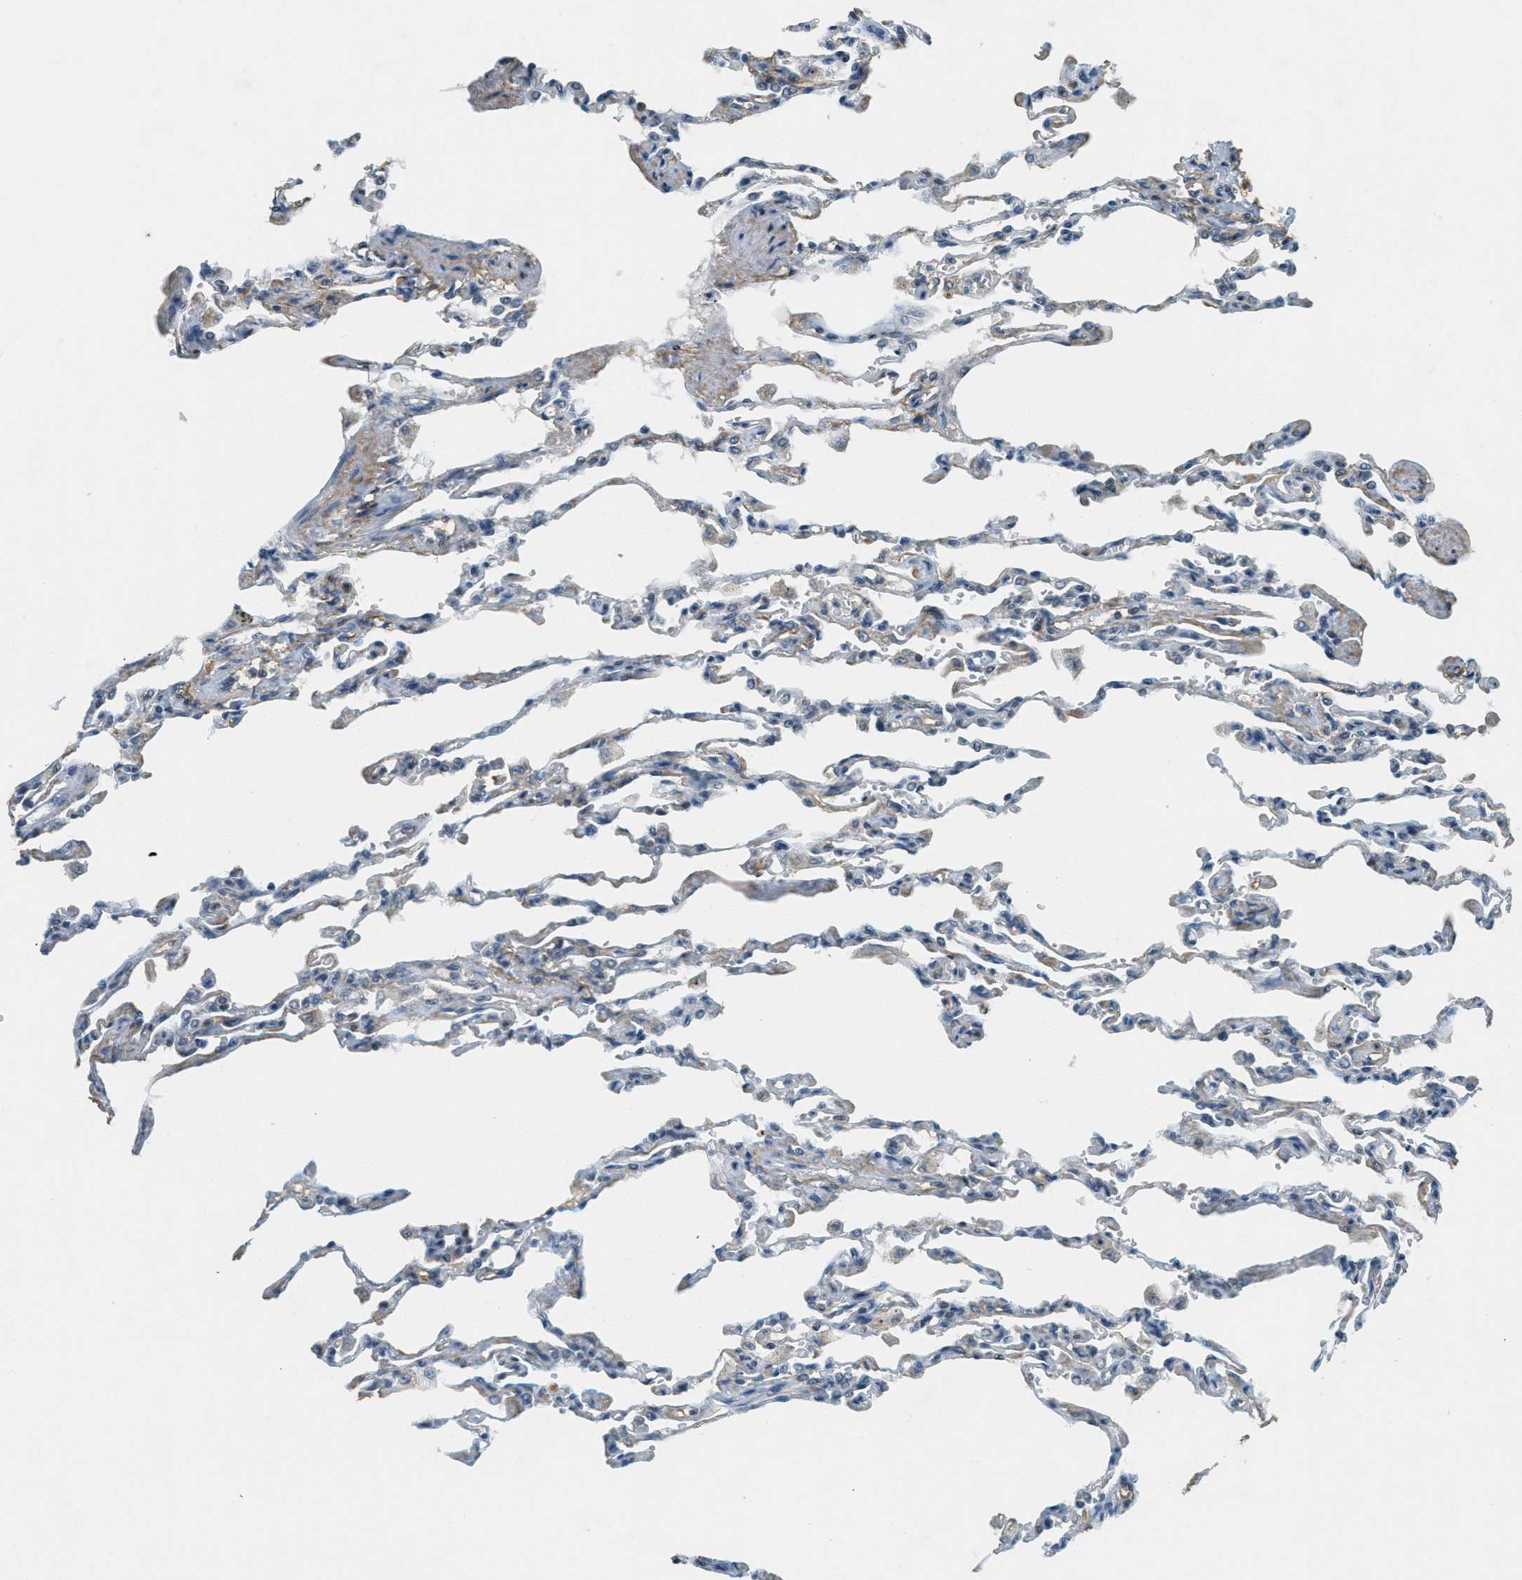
{"staining": {"intensity": "weak", "quantity": "<25%", "location": "cytoplasmic/membranous"}, "tissue": "lung", "cell_type": "Alveolar cells", "image_type": "normal", "snomed": [{"axis": "morphology", "description": "Normal tissue, NOS"}, {"axis": "topography", "description": "Lung"}], "caption": "IHC micrograph of normal lung stained for a protein (brown), which reveals no expression in alveolar cells.", "gene": "TCF20", "patient": {"sex": "male", "age": 21}}